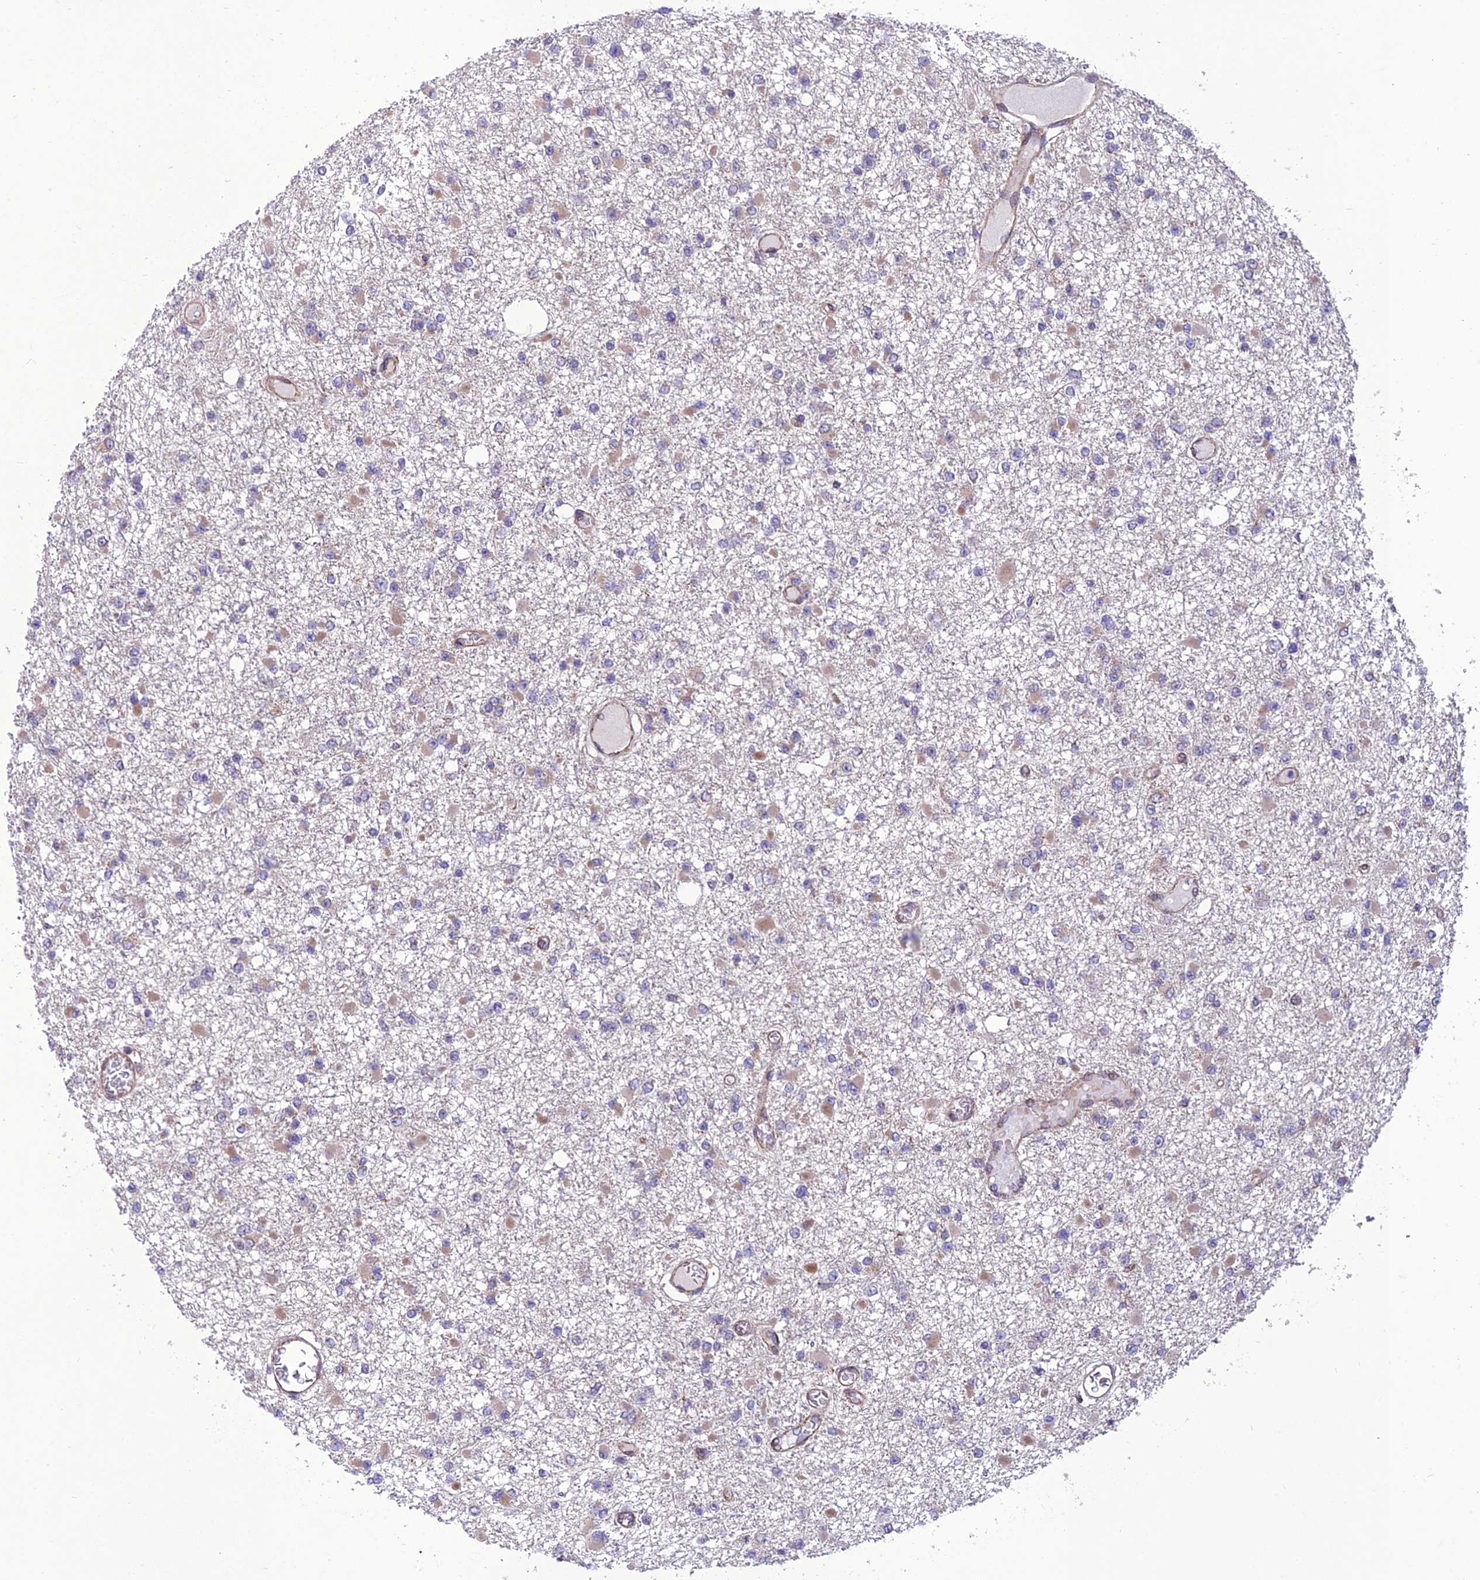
{"staining": {"intensity": "moderate", "quantity": "<25%", "location": "cytoplasmic/membranous"}, "tissue": "glioma", "cell_type": "Tumor cells", "image_type": "cancer", "snomed": [{"axis": "morphology", "description": "Glioma, malignant, Low grade"}, {"axis": "topography", "description": "Brain"}], "caption": "Glioma stained with a protein marker displays moderate staining in tumor cells.", "gene": "GIMAP1", "patient": {"sex": "female", "age": 22}}